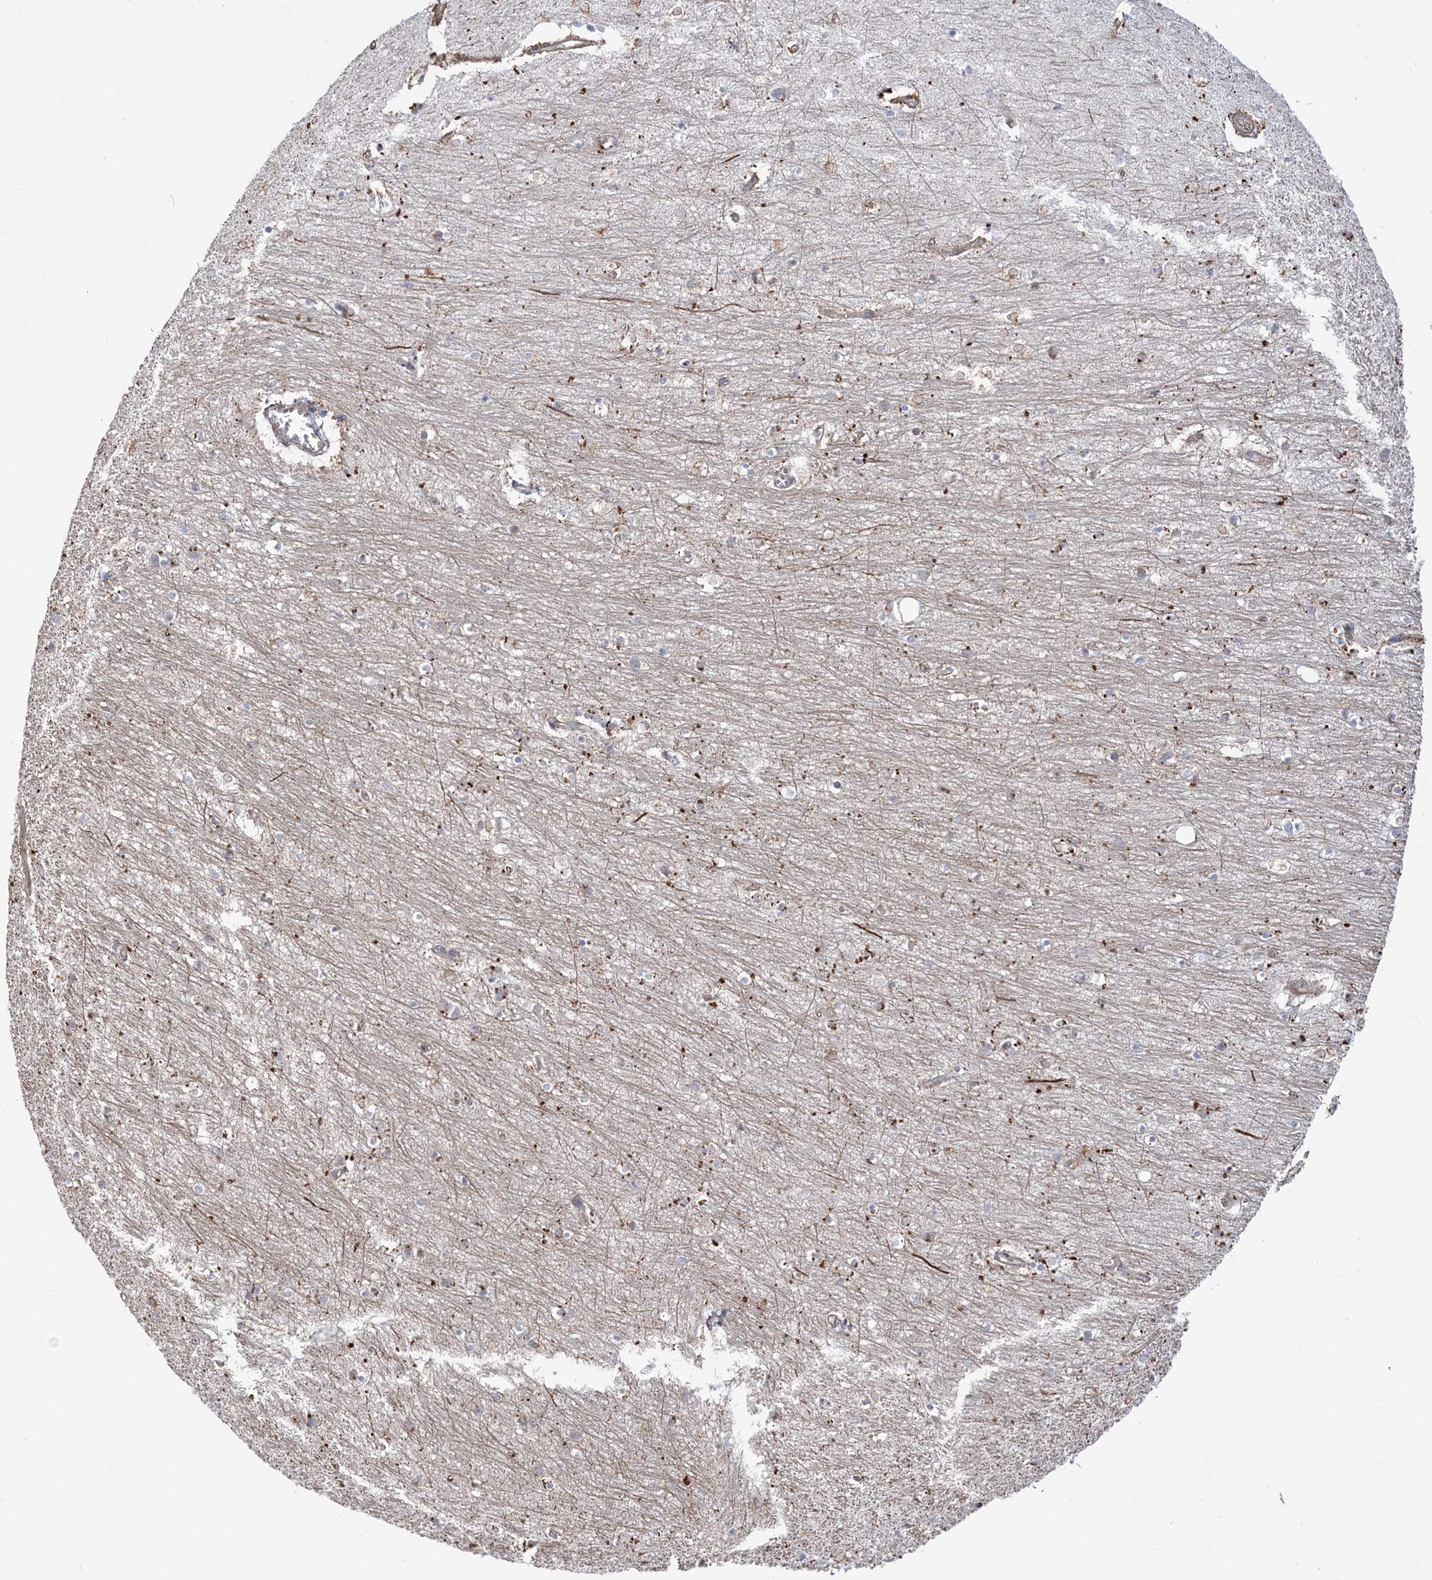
{"staining": {"intensity": "moderate", "quantity": "25%-75%", "location": "cytoplasmic/membranous"}, "tissue": "hippocampus", "cell_type": "Glial cells", "image_type": "normal", "snomed": [{"axis": "morphology", "description": "Normal tissue, NOS"}, {"axis": "topography", "description": "Hippocampus"}], "caption": "Immunohistochemical staining of normal human hippocampus displays moderate cytoplasmic/membranous protein staining in about 25%-75% of glial cells.", "gene": "ZNF821", "patient": {"sex": "female", "age": 64}}